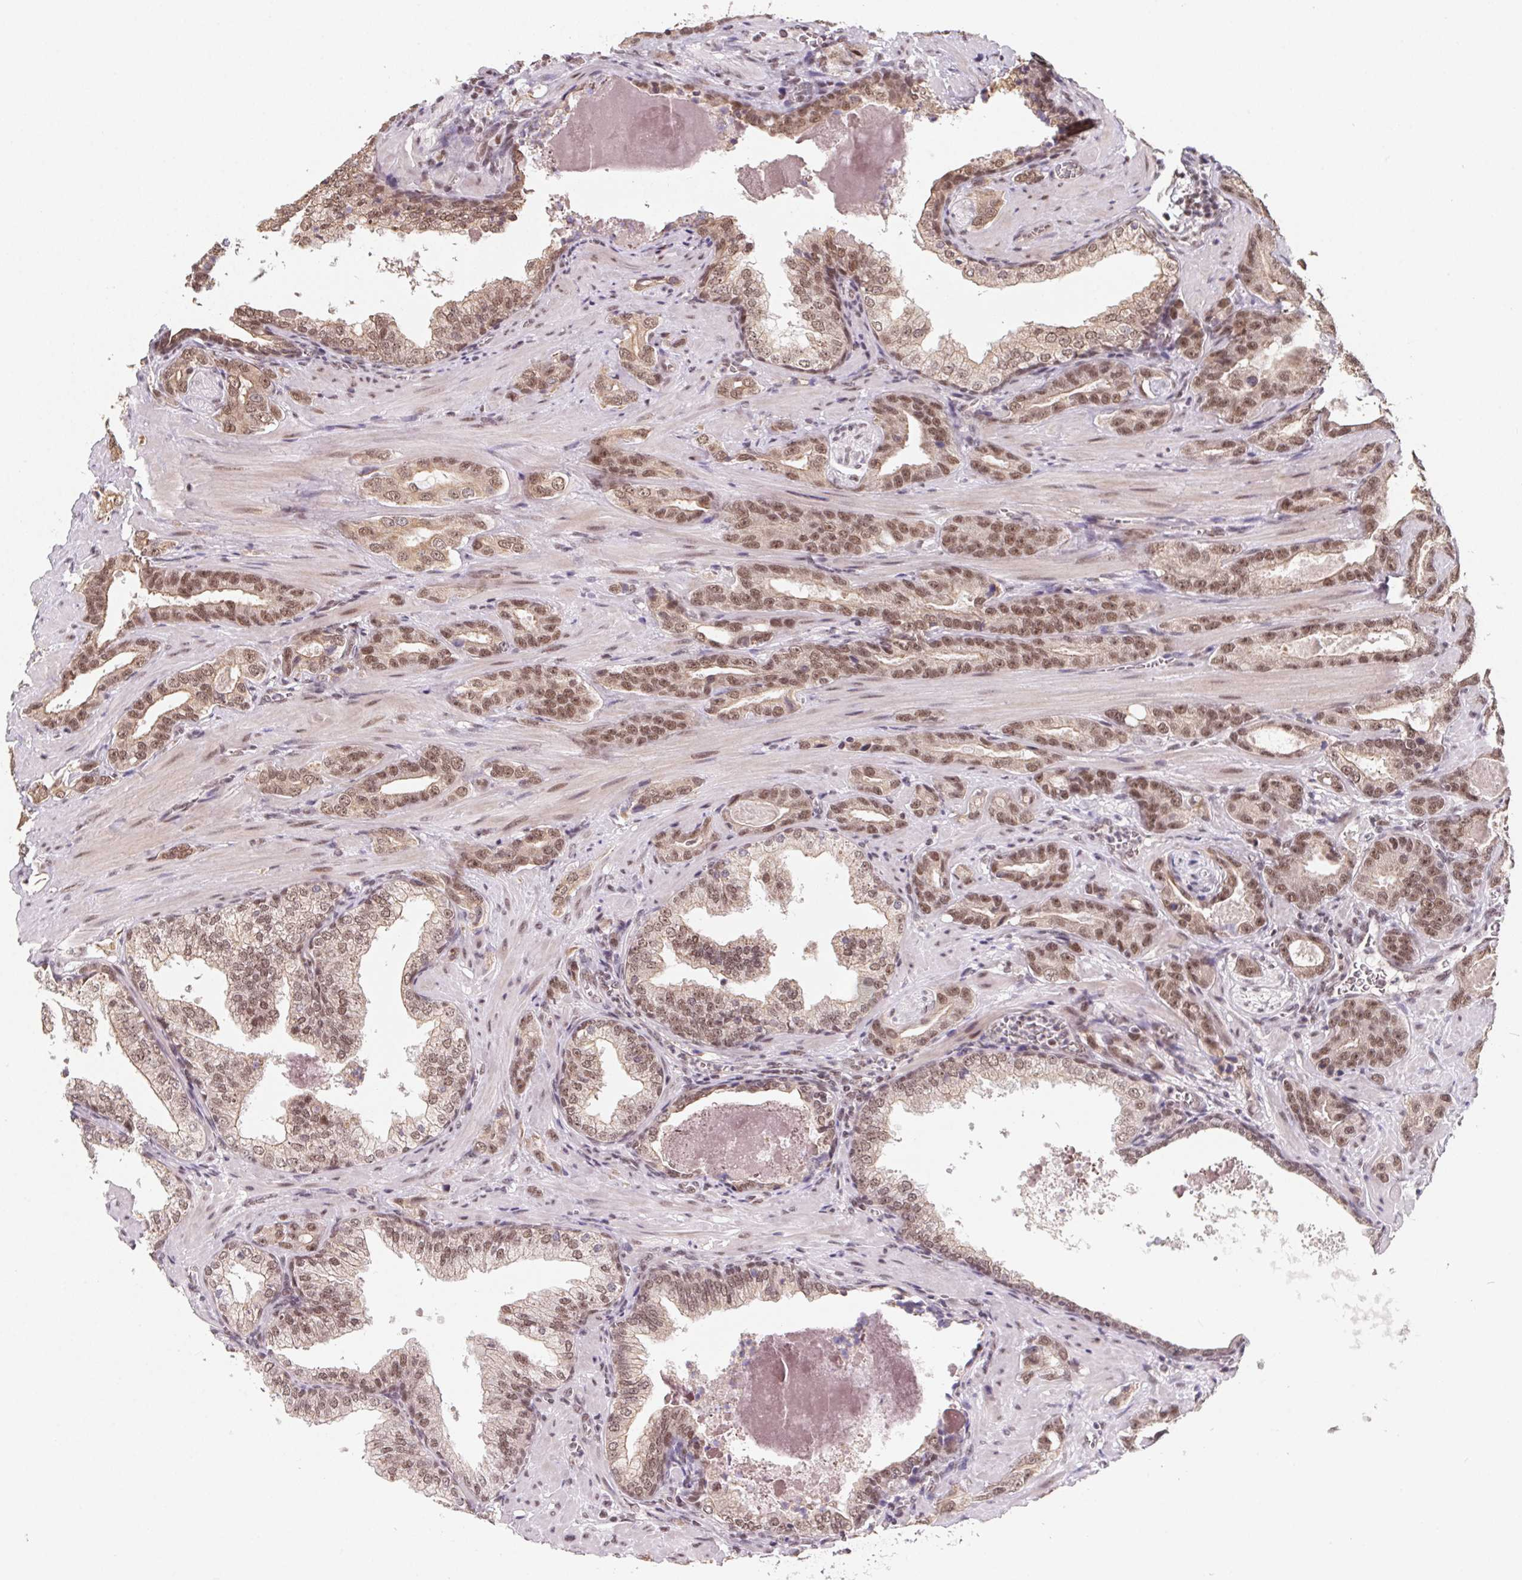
{"staining": {"intensity": "moderate", "quantity": ">75%", "location": "cytoplasmic/membranous,nuclear"}, "tissue": "prostate cancer", "cell_type": "Tumor cells", "image_type": "cancer", "snomed": [{"axis": "morphology", "description": "Adenocarcinoma, High grade"}, {"axis": "topography", "description": "Prostate"}], "caption": "Immunohistochemical staining of human prostate adenocarcinoma (high-grade) shows medium levels of moderate cytoplasmic/membranous and nuclear positivity in approximately >75% of tumor cells. The staining is performed using DAB (3,3'-diaminobenzidine) brown chromogen to label protein expression. The nuclei are counter-stained blue using hematoxylin.", "gene": "TCERG1", "patient": {"sex": "male", "age": 65}}